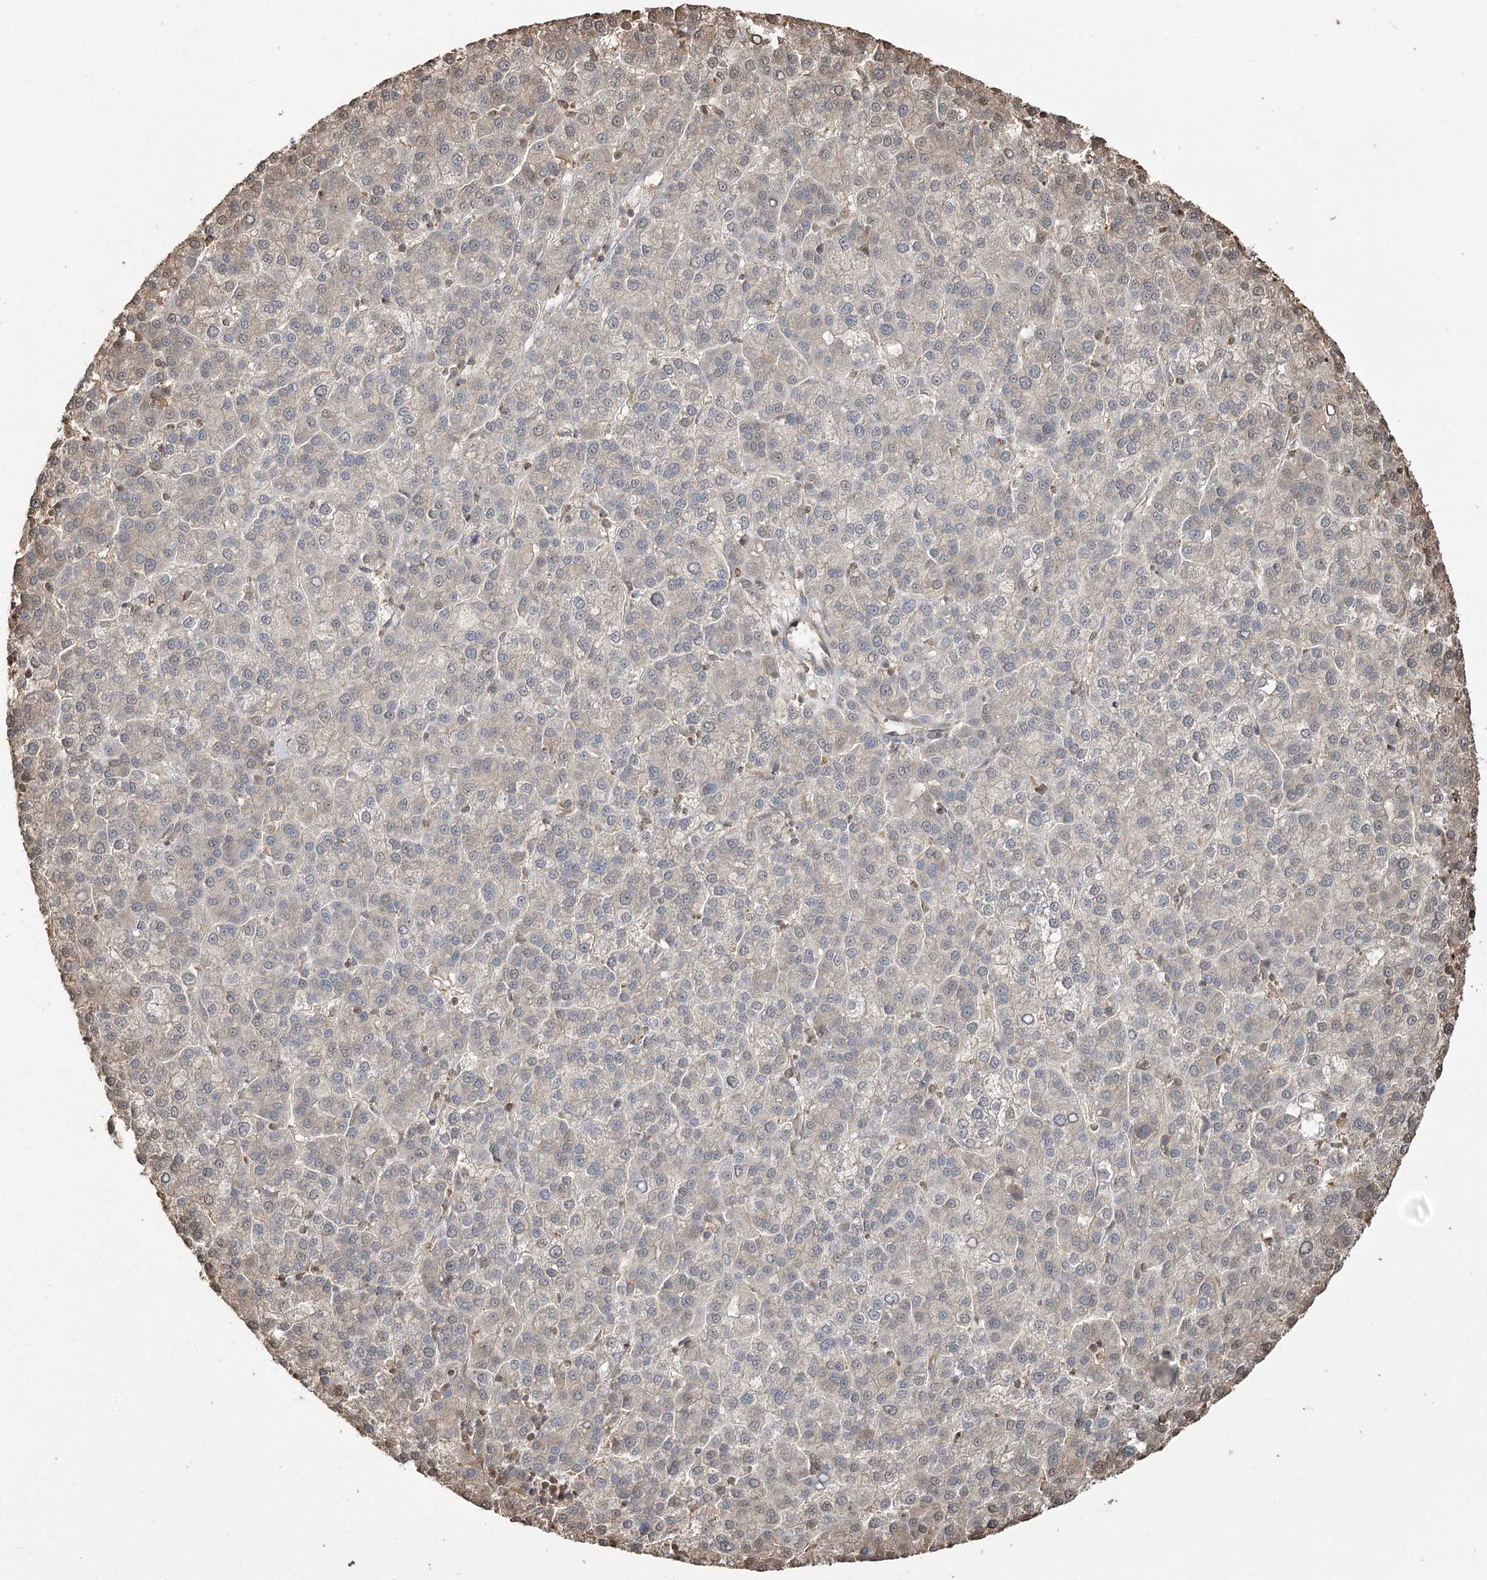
{"staining": {"intensity": "negative", "quantity": "none", "location": "none"}, "tissue": "liver cancer", "cell_type": "Tumor cells", "image_type": "cancer", "snomed": [{"axis": "morphology", "description": "Carcinoma, Hepatocellular, NOS"}, {"axis": "topography", "description": "Liver"}], "caption": "An image of human liver cancer (hepatocellular carcinoma) is negative for staining in tumor cells.", "gene": "PLCH1", "patient": {"sex": "female", "age": 58}}